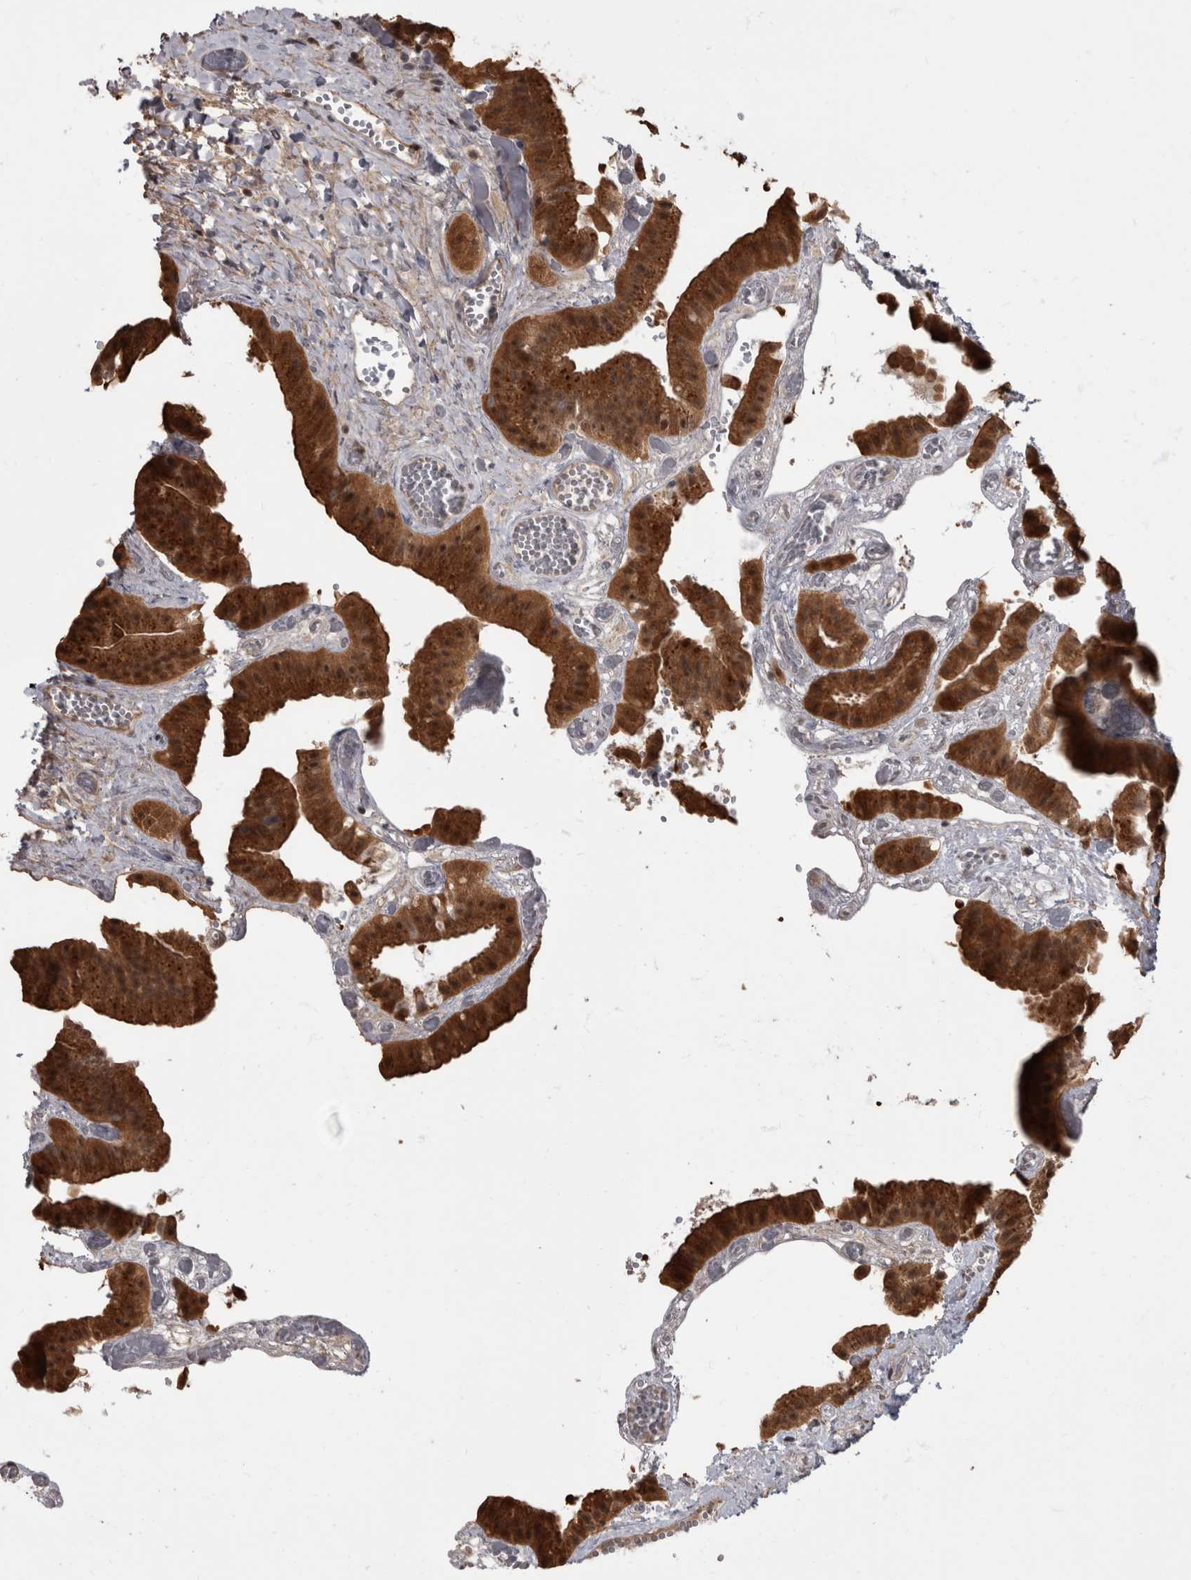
{"staining": {"intensity": "strong", "quantity": ">75%", "location": "cytoplasmic/membranous,nuclear"}, "tissue": "gallbladder", "cell_type": "Glandular cells", "image_type": "normal", "snomed": [{"axis": "morphology", "description": "Normal tissue, NOS"}, {"axis": "topography", "description": "Gallbladder"}], "caption": "This micrograph shows immunohistochemistry (IHC) staining of unremarkable gallbladder, with high strong cytoplasmic/membranous,nuclear expression in approximately >75% of glandular cells.", "gene": "AKT3", "patient": {"sex": "female", "age": 64}}